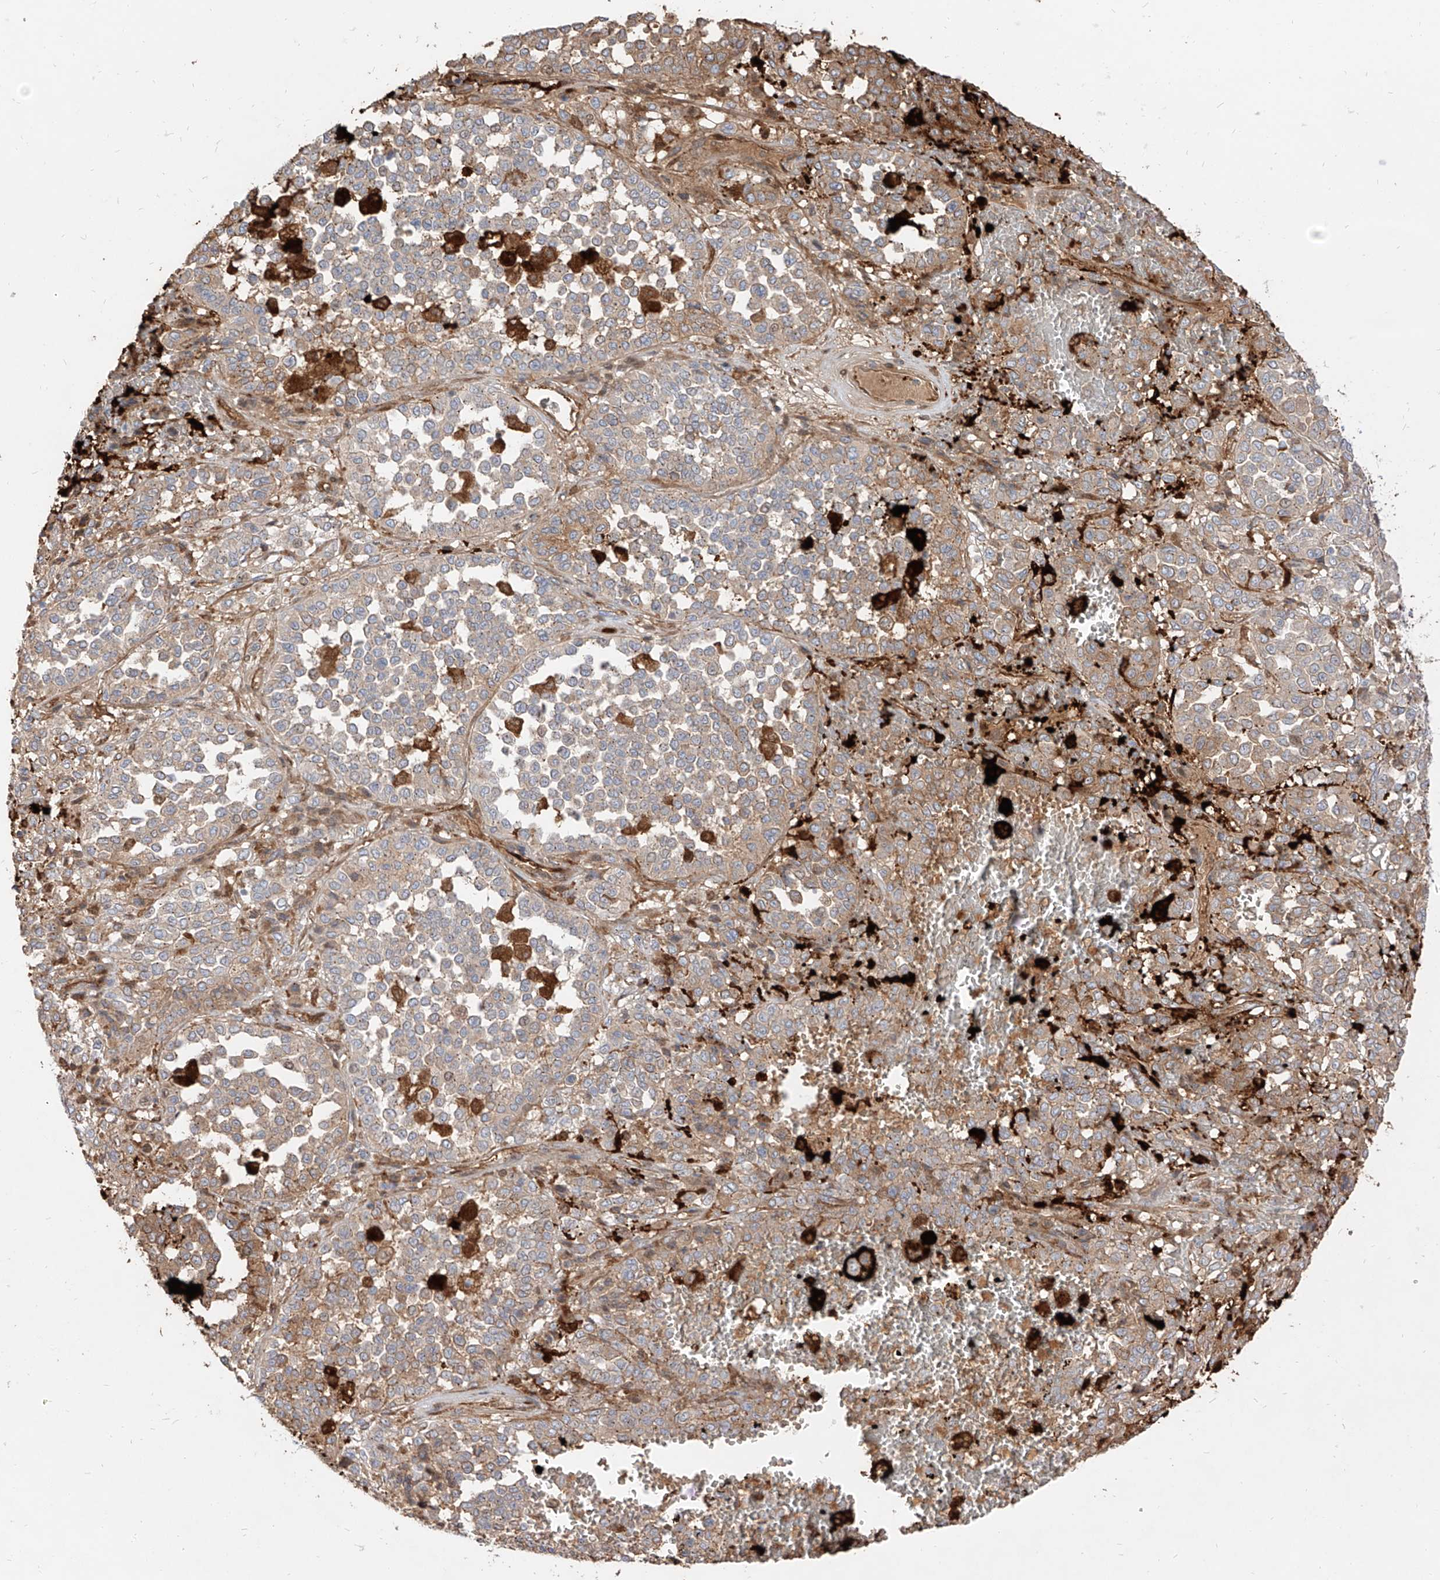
{"staining": {"intensity": "weak", "quantity": "25%-75%", "location": "cytoplasmic/membranous"}, "tissue": "melanoma", "cell_type": "Tumor cells", "image_type": "cancer", "snomed": [{"axis": "morphology", "description": "Malignant melanoma, Metastatic site"}, {"axis": "topography", "description": "Pancreas"}], "caption": "Immunohistochemistry staining of melanoma, which exhibits low levels of weak cytoplasmic/membranous expression in about 25%-75% of tumor cells indicating weak cytoplasmic/membranous protein staining. The staining was performed using DAB (3,3'-diaminobenzidine) (brown) for protein detection and nuclei were counterstained in hematoxylin (blue).", "gene": "KYNU", "patient": {"sex": "female", "age": 30}}